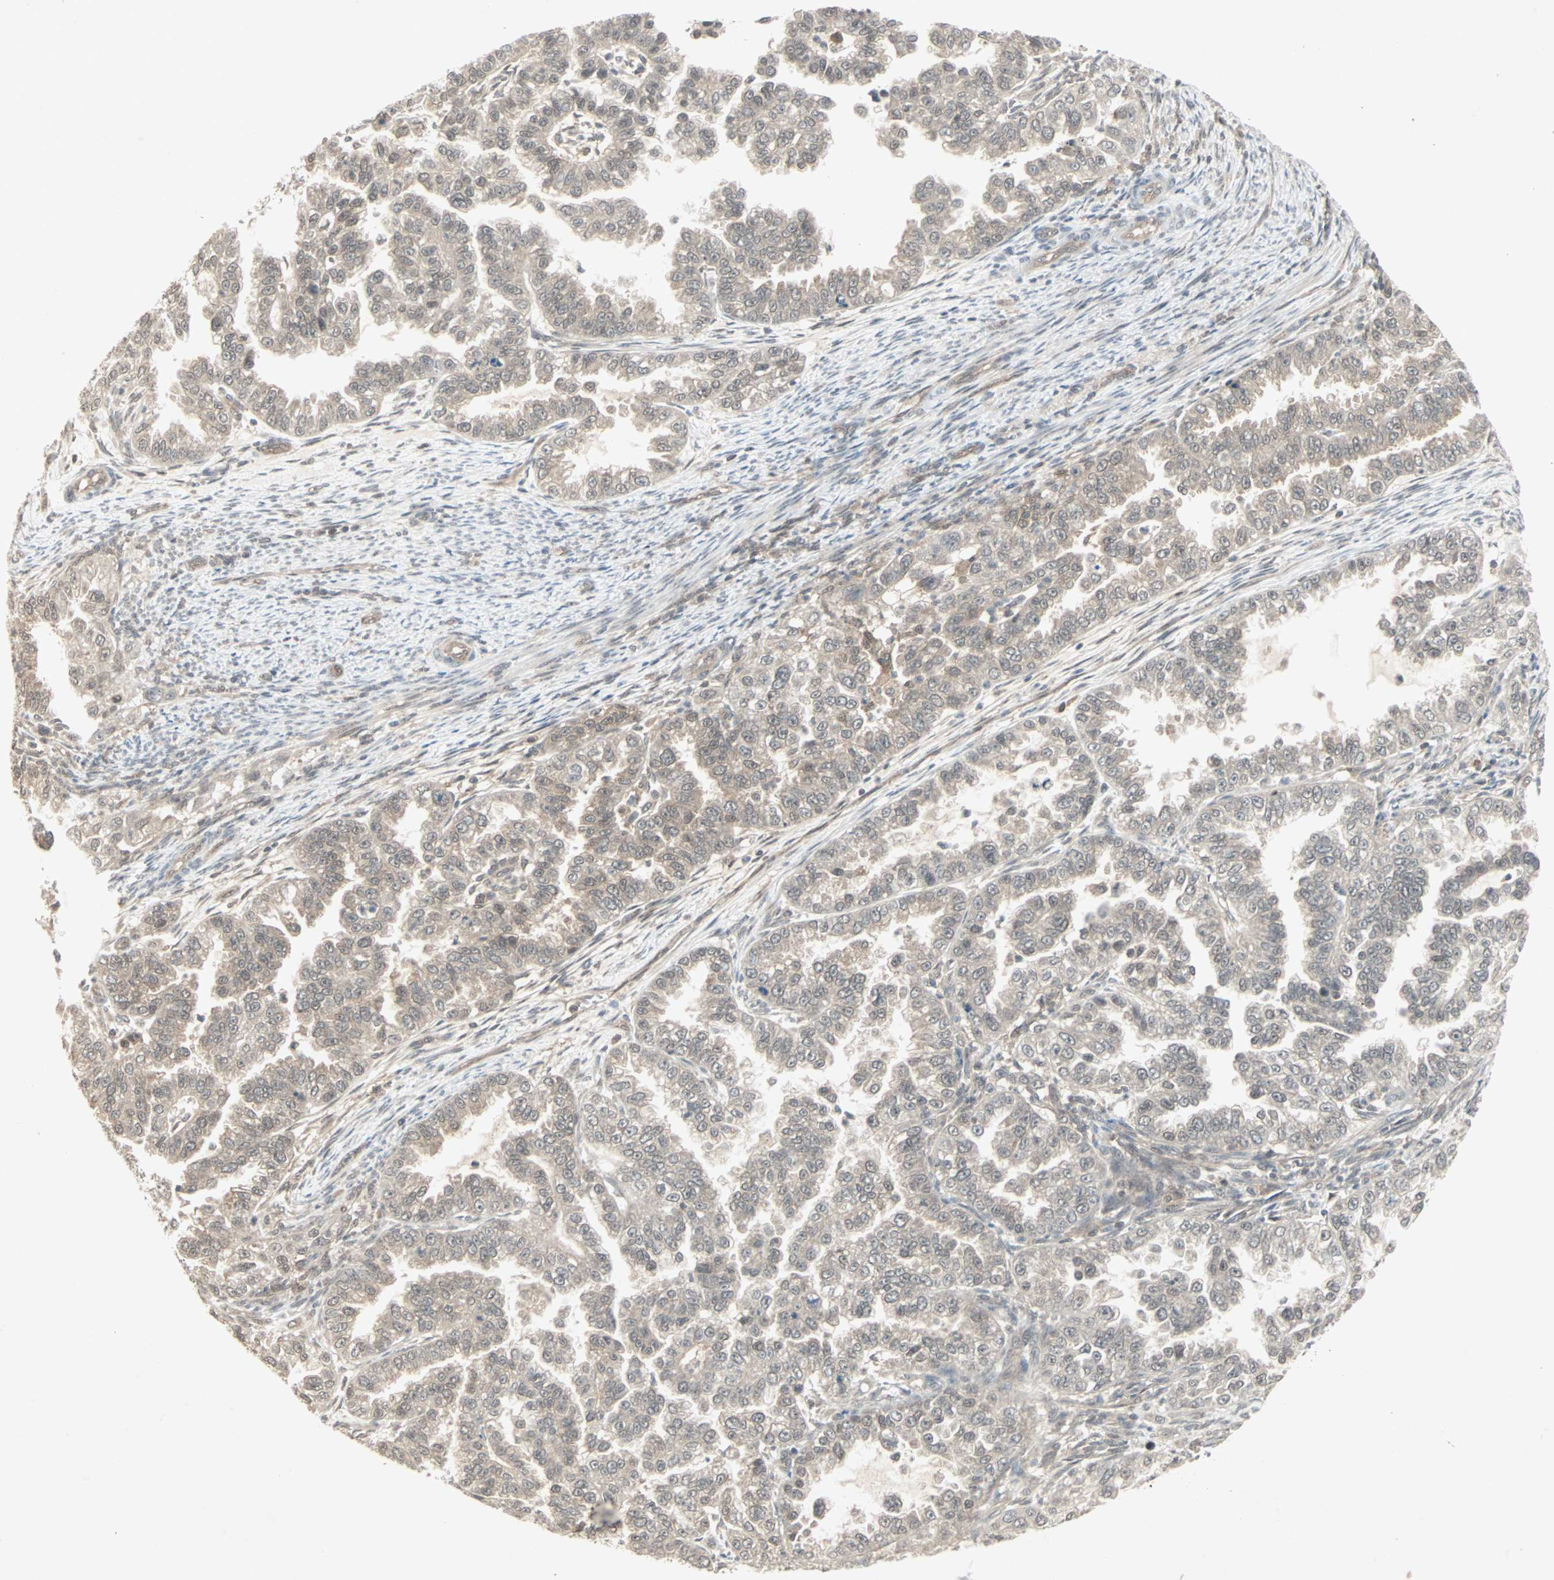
{"staining": {"intensity": "weak", "quantity": "25%-75%", "location": "cytoplasmic/membranous"}, "tissue": "endometrial cancer", "cell_type": "Tumor cells", "image_type": "cancer", "snomed": [{"axis": "morphology", "description": "Adenocarcinoma, NOS"}, {"axis": "topography", "description": "Endometrium"}], "caption": "Immunohistochemistry (DAB (3,3'-diaminobenzidine)) staining of human adenocarcinoma (endometrial) displays weak cytoplasmic/membranous protein positivity in about 25%-75% of tumor cells.", "gene": "PTPA", "patient": {"sex": "female", "age": 85}}